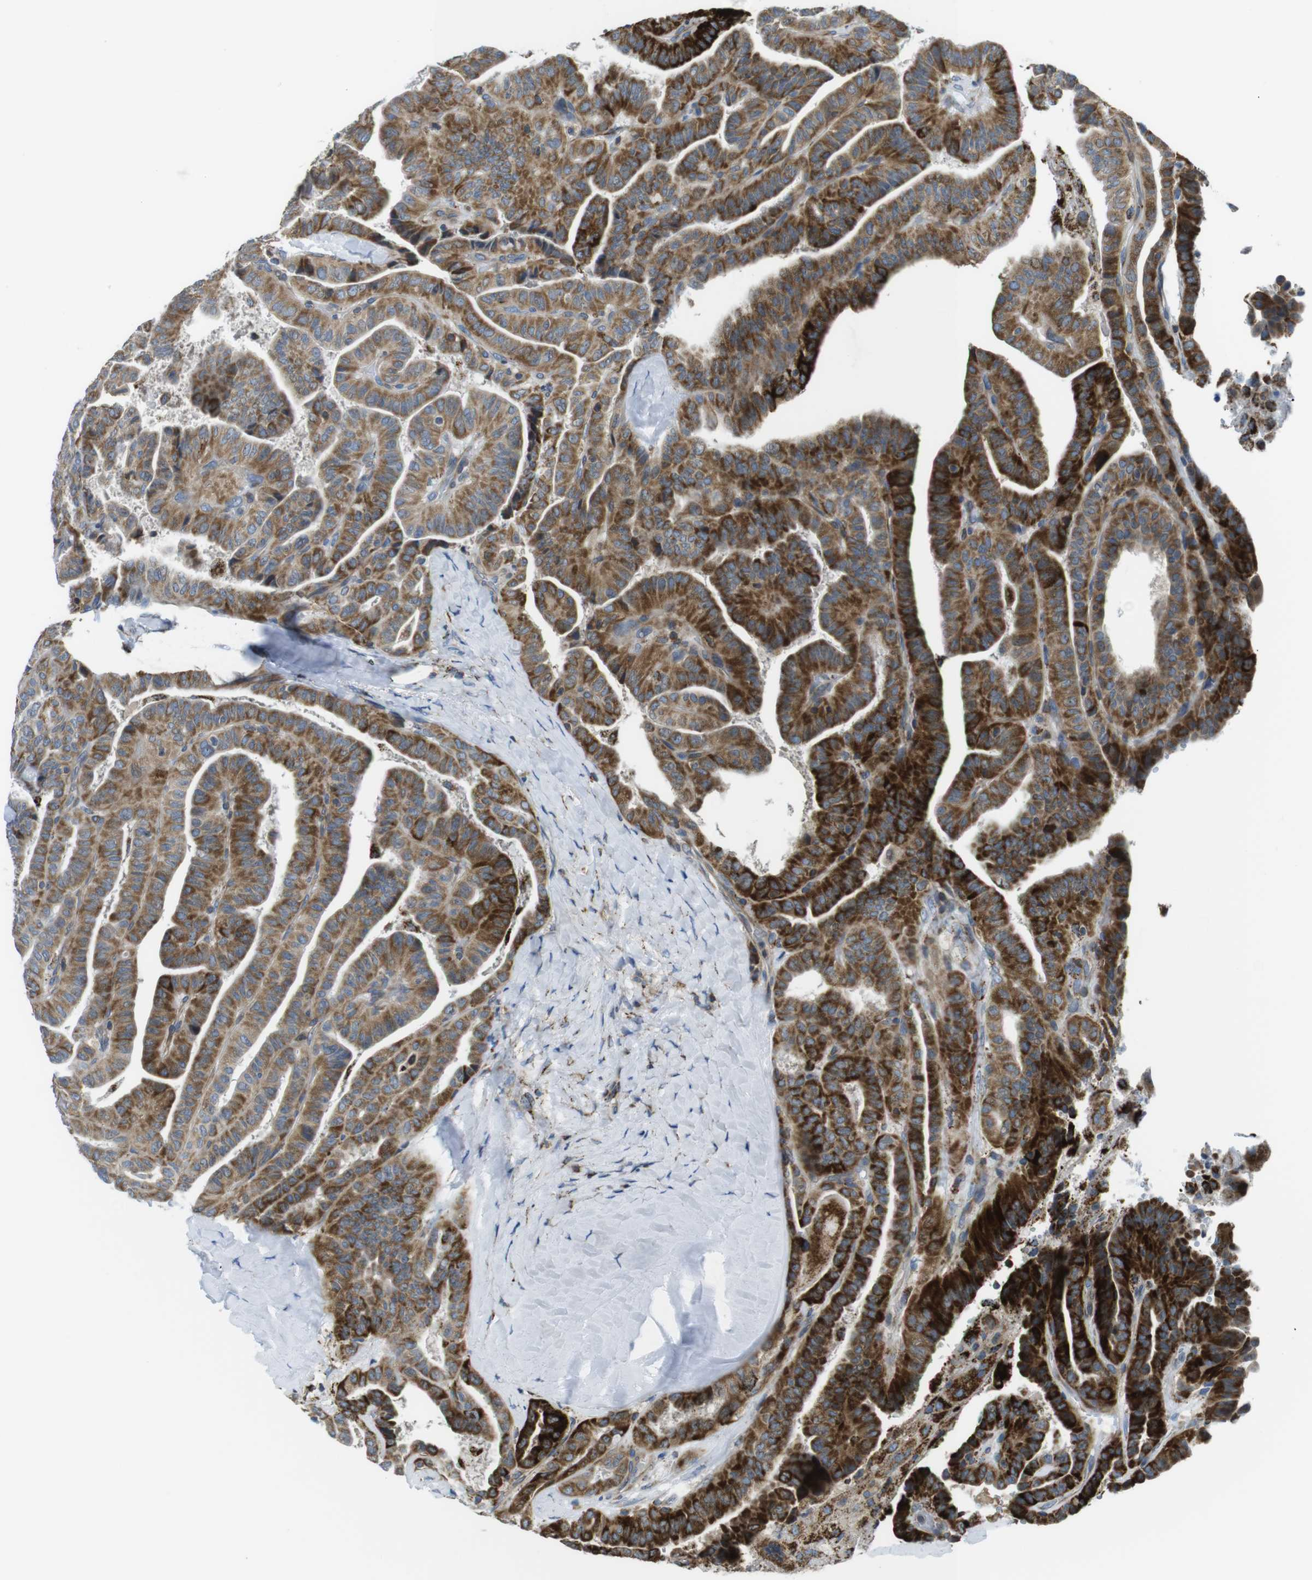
{"staining": {"intensity": "moderate", "quantity": ">75%", "location": "cytoplasmic/membranous"}, "tissue": "thyroid cancer", "cell_type": "Tumor cells", "image_type": "cancer", "snomed": [{"axis": "morphology", "description": "Papillary adenocarcinoma, NOS"}, {"axis": "topography", "description": "Thyroid gland"}], "caption": "Immunohistochemical staining of thyroid papillary adenocarcinoma shows medium levels of moderate cytoplasmic/membranous protein positivity in approximately >75% of tumor cells.", "gene": "KCNE3", "patient": {"sex": "male", "age": 77}}